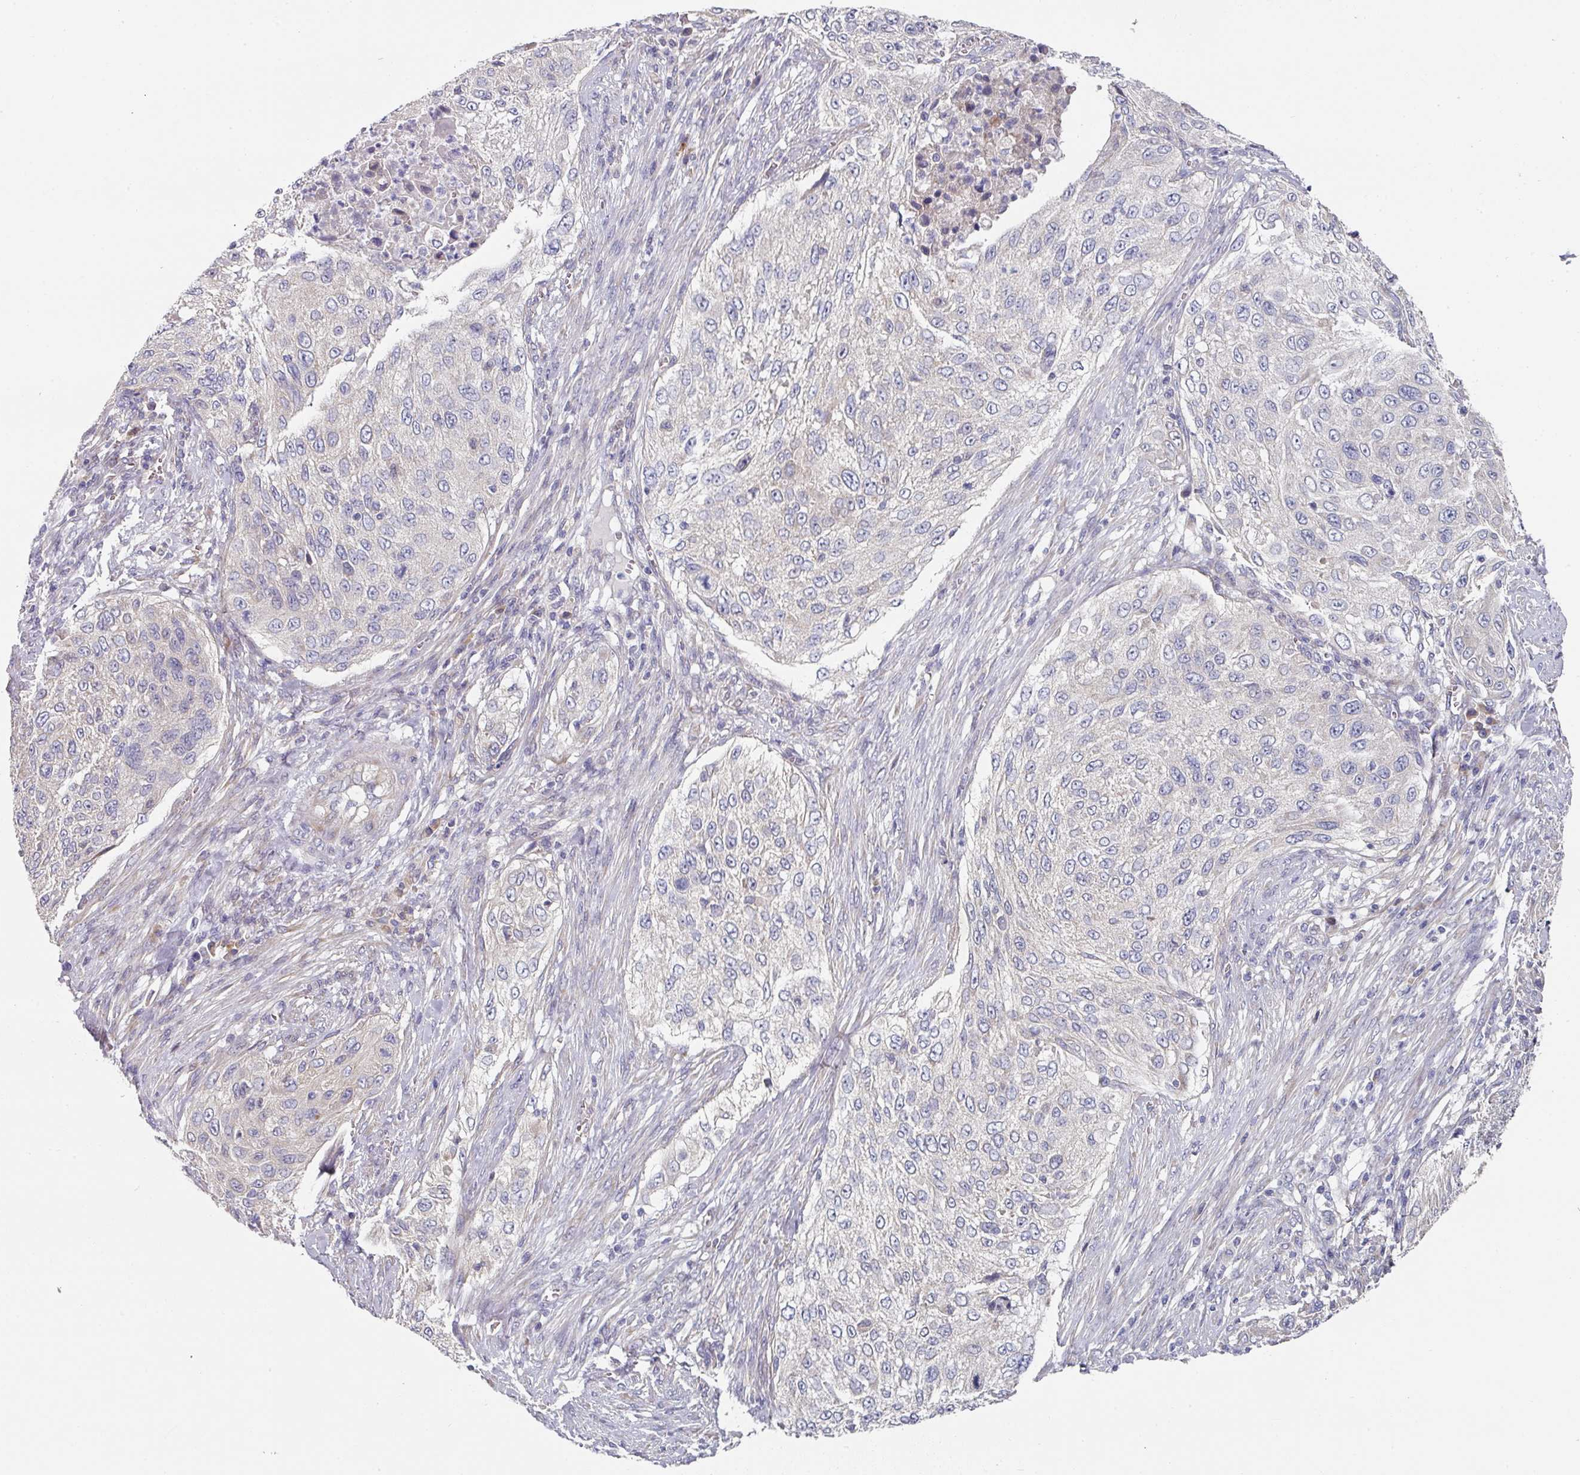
{"staining": {"intensity": "negative", "quantity": "none", "location": "none"}, "tissue": "cervical cancer", "cell_type": "Tumor cells", "image_type": "cancer", "snomed": [{"axis": "morphology", "description": "Squamous cell carcinoma, NOS"}, {"axis": "topography", "description": "Cervix"}], "caption": "Photomicrograph shows no significant protein staining in tumor cells of squamous cell carcinoma (cervical).", "gene": "PYROXD2", "patient": {"sex": "female", "age": 42}}